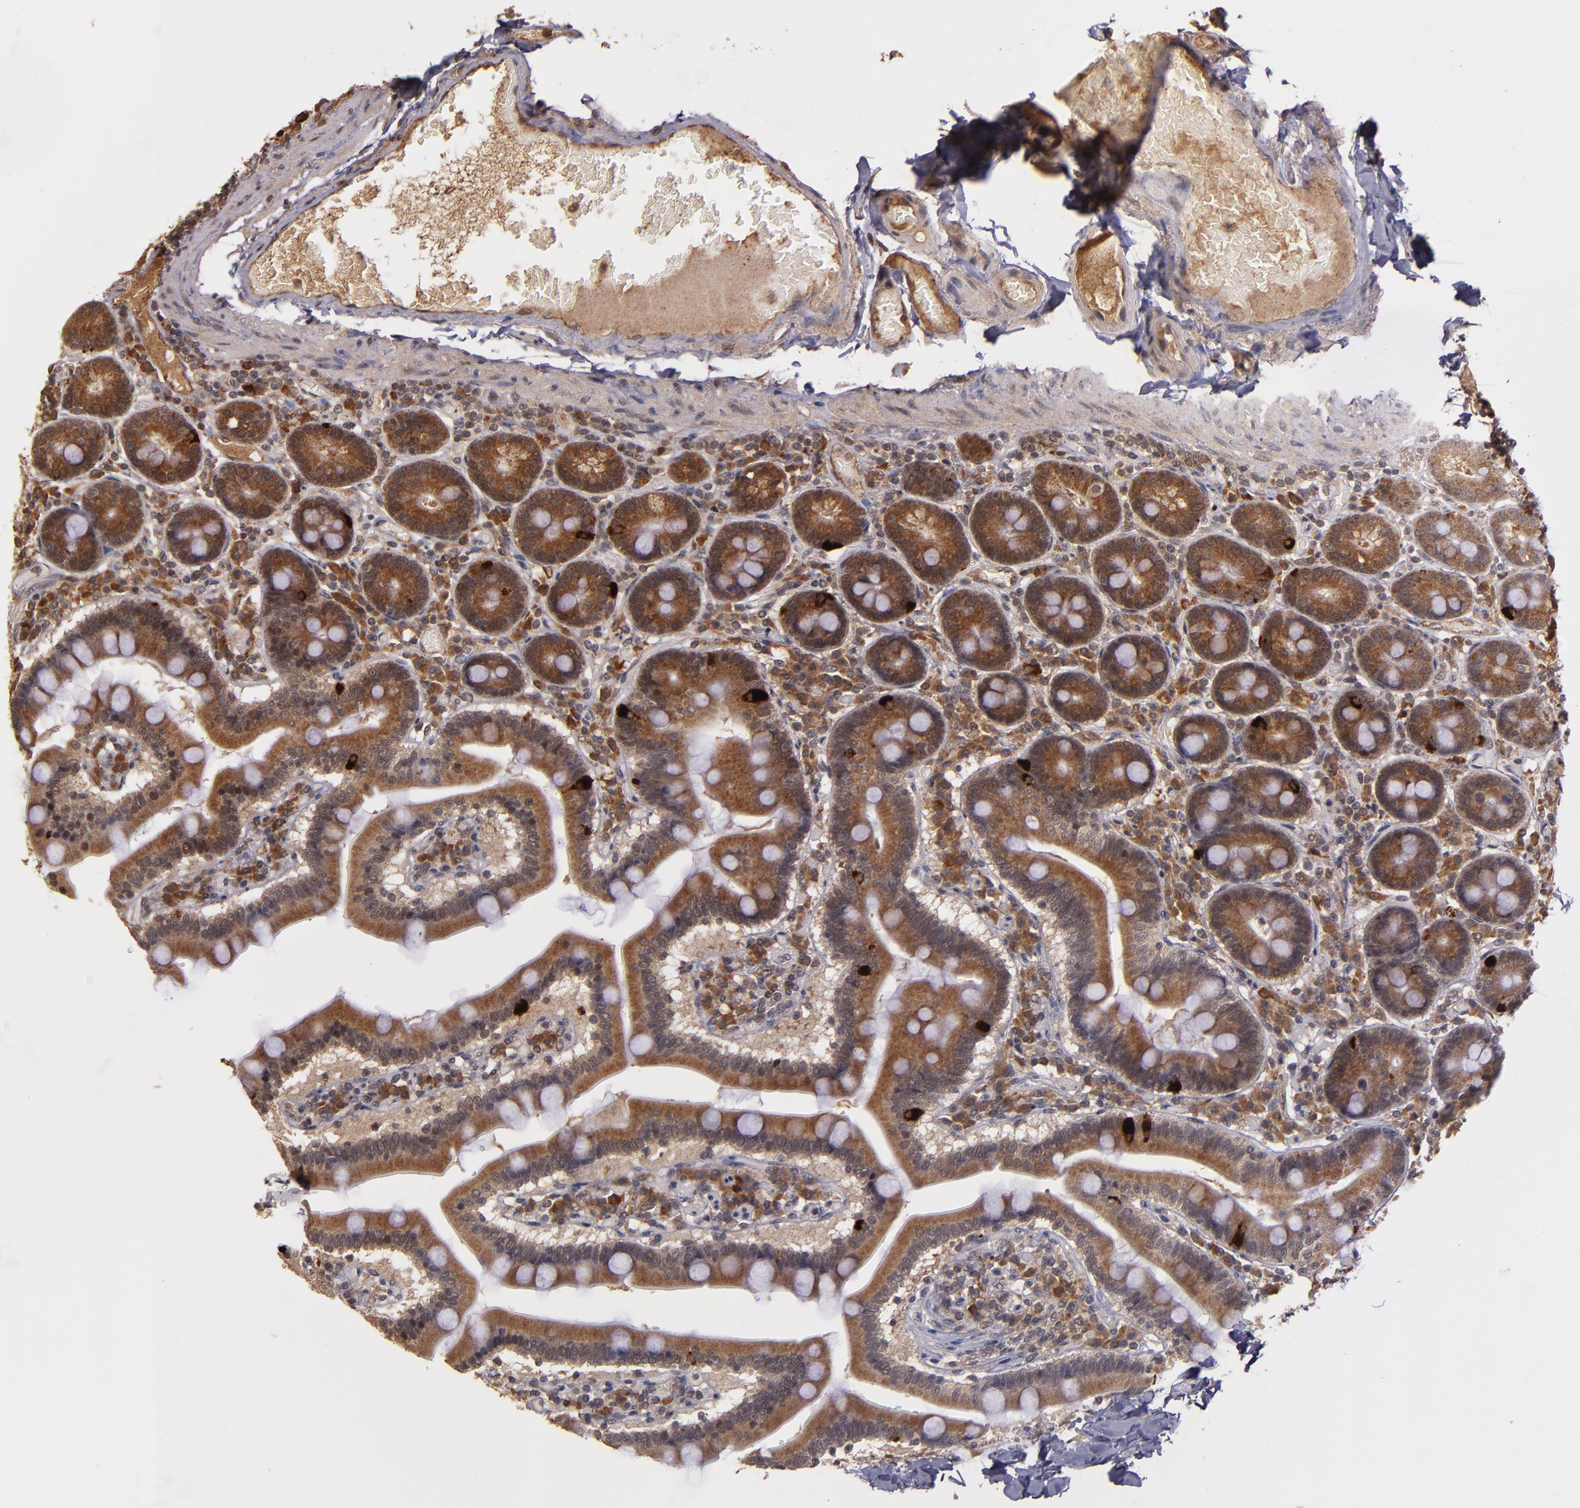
{"staining": {"intensity": "strong", "quantity": ">75%", "location": "cytoplasmic/membranous"}, "tissue": "duodenum", "cell_type": "Glandular cells", "image_type": "normal", "snomed": [{"axis": "morphology", "description": "Normal tissue, NOS"}, {"axis": "topography", "description": "Duodenum"}], "caption": "Immunohistochemistry image of benign human duodenum stained for a protein (brown), which reveals high levels of strong cytoplasmic/membranous staining in approximately >75% of glandular cells.", "gene": "RIOK3", "patient": {"sex": "male", "age": 66}}